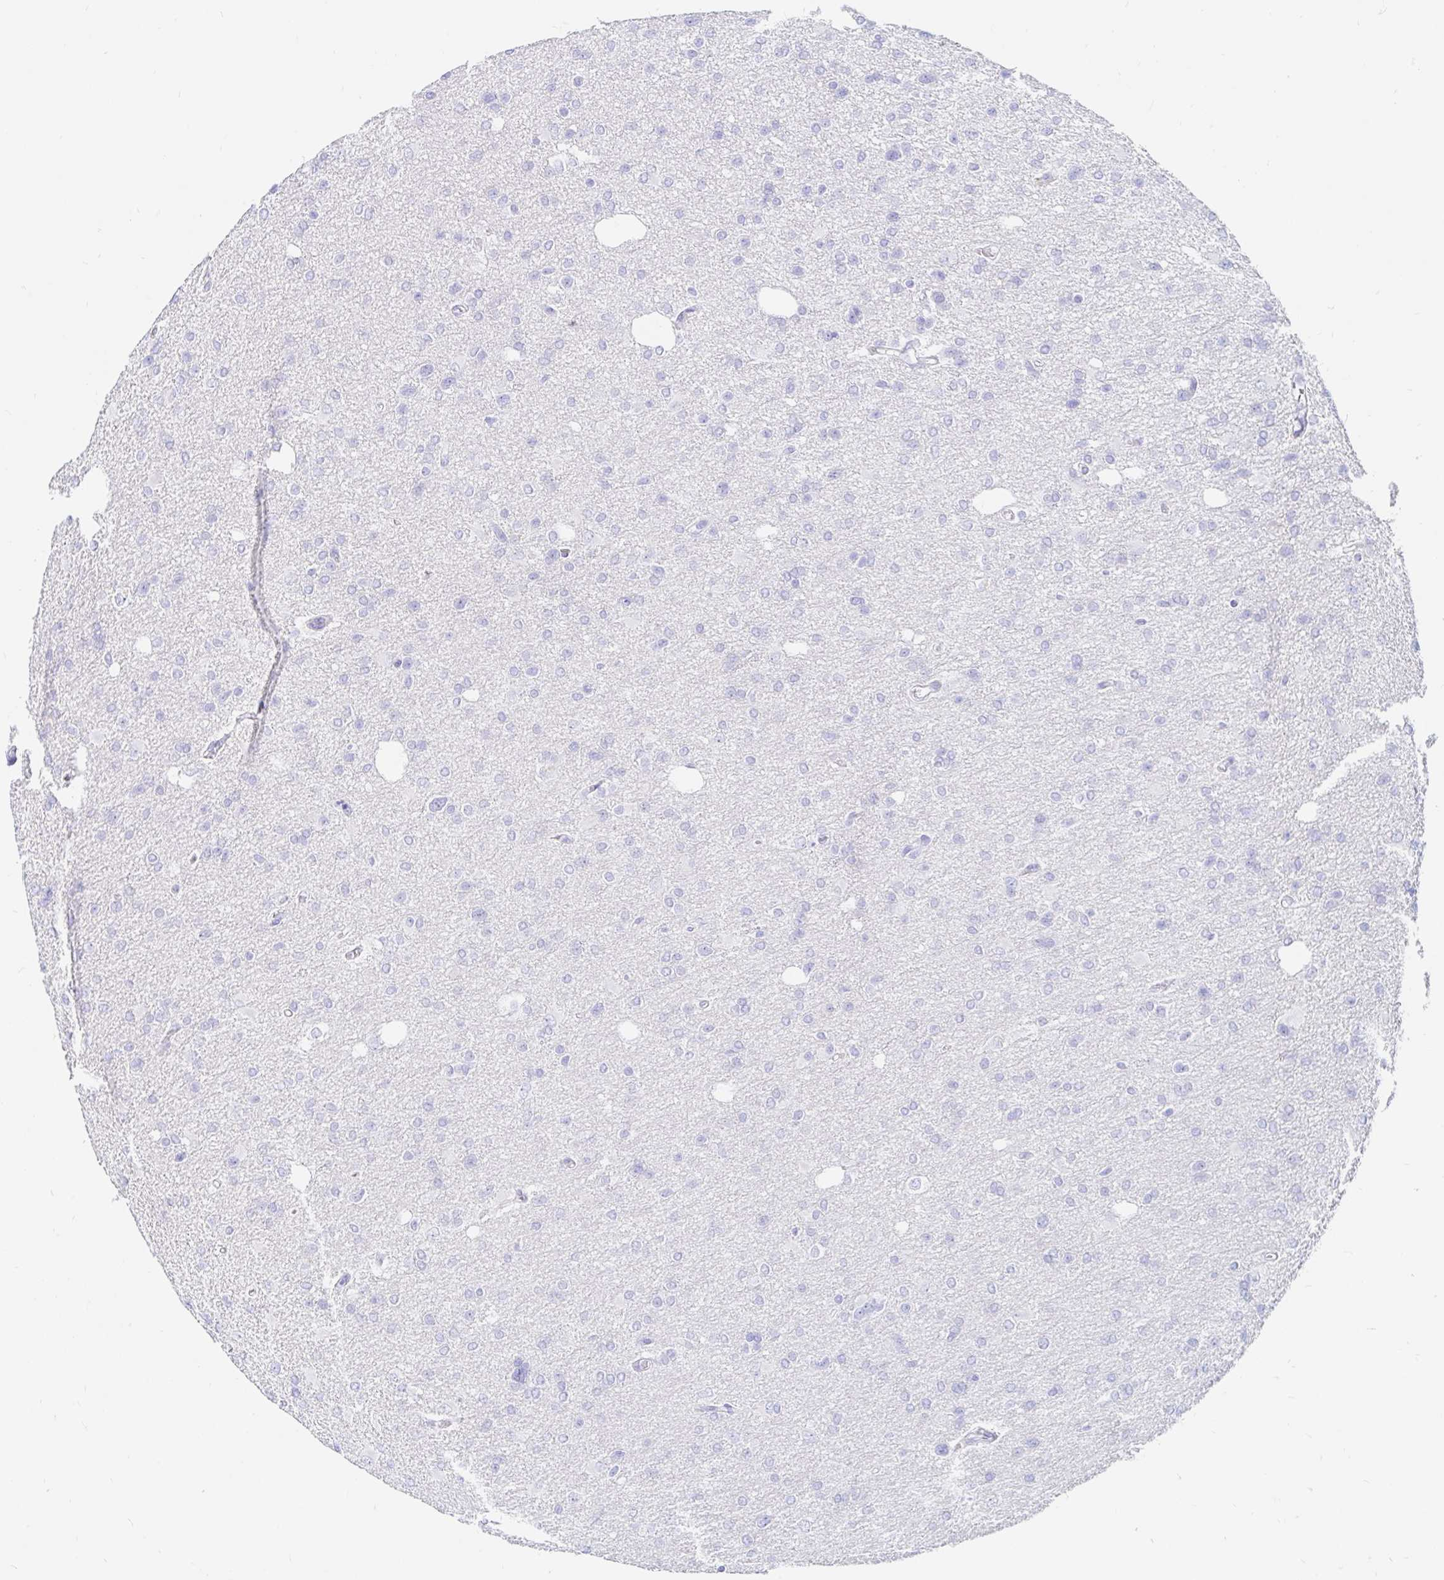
{"staining": {"intensity": "negative", "quantity": "none", "location": "none"}, "tissue": "glioma", "cell_type": "Tumor cells", "image_type": "cancer", "snomed": [{"axis": "morphology", "description": "Glioma, malignant, Low grade"}, {"axis": "topography", "description": "Brain"}], "caption": "Immunohistochemistry (IHC) micrograph of human malignant low-grade glioma stained for a protein (brown), which exhibits no staining in tumor cells. (Immunohistochemistry (IHC), brightfield microscopy, high magnification).", "gene": "OR6T1", "patient": {"sex": "male", "age": 26}}